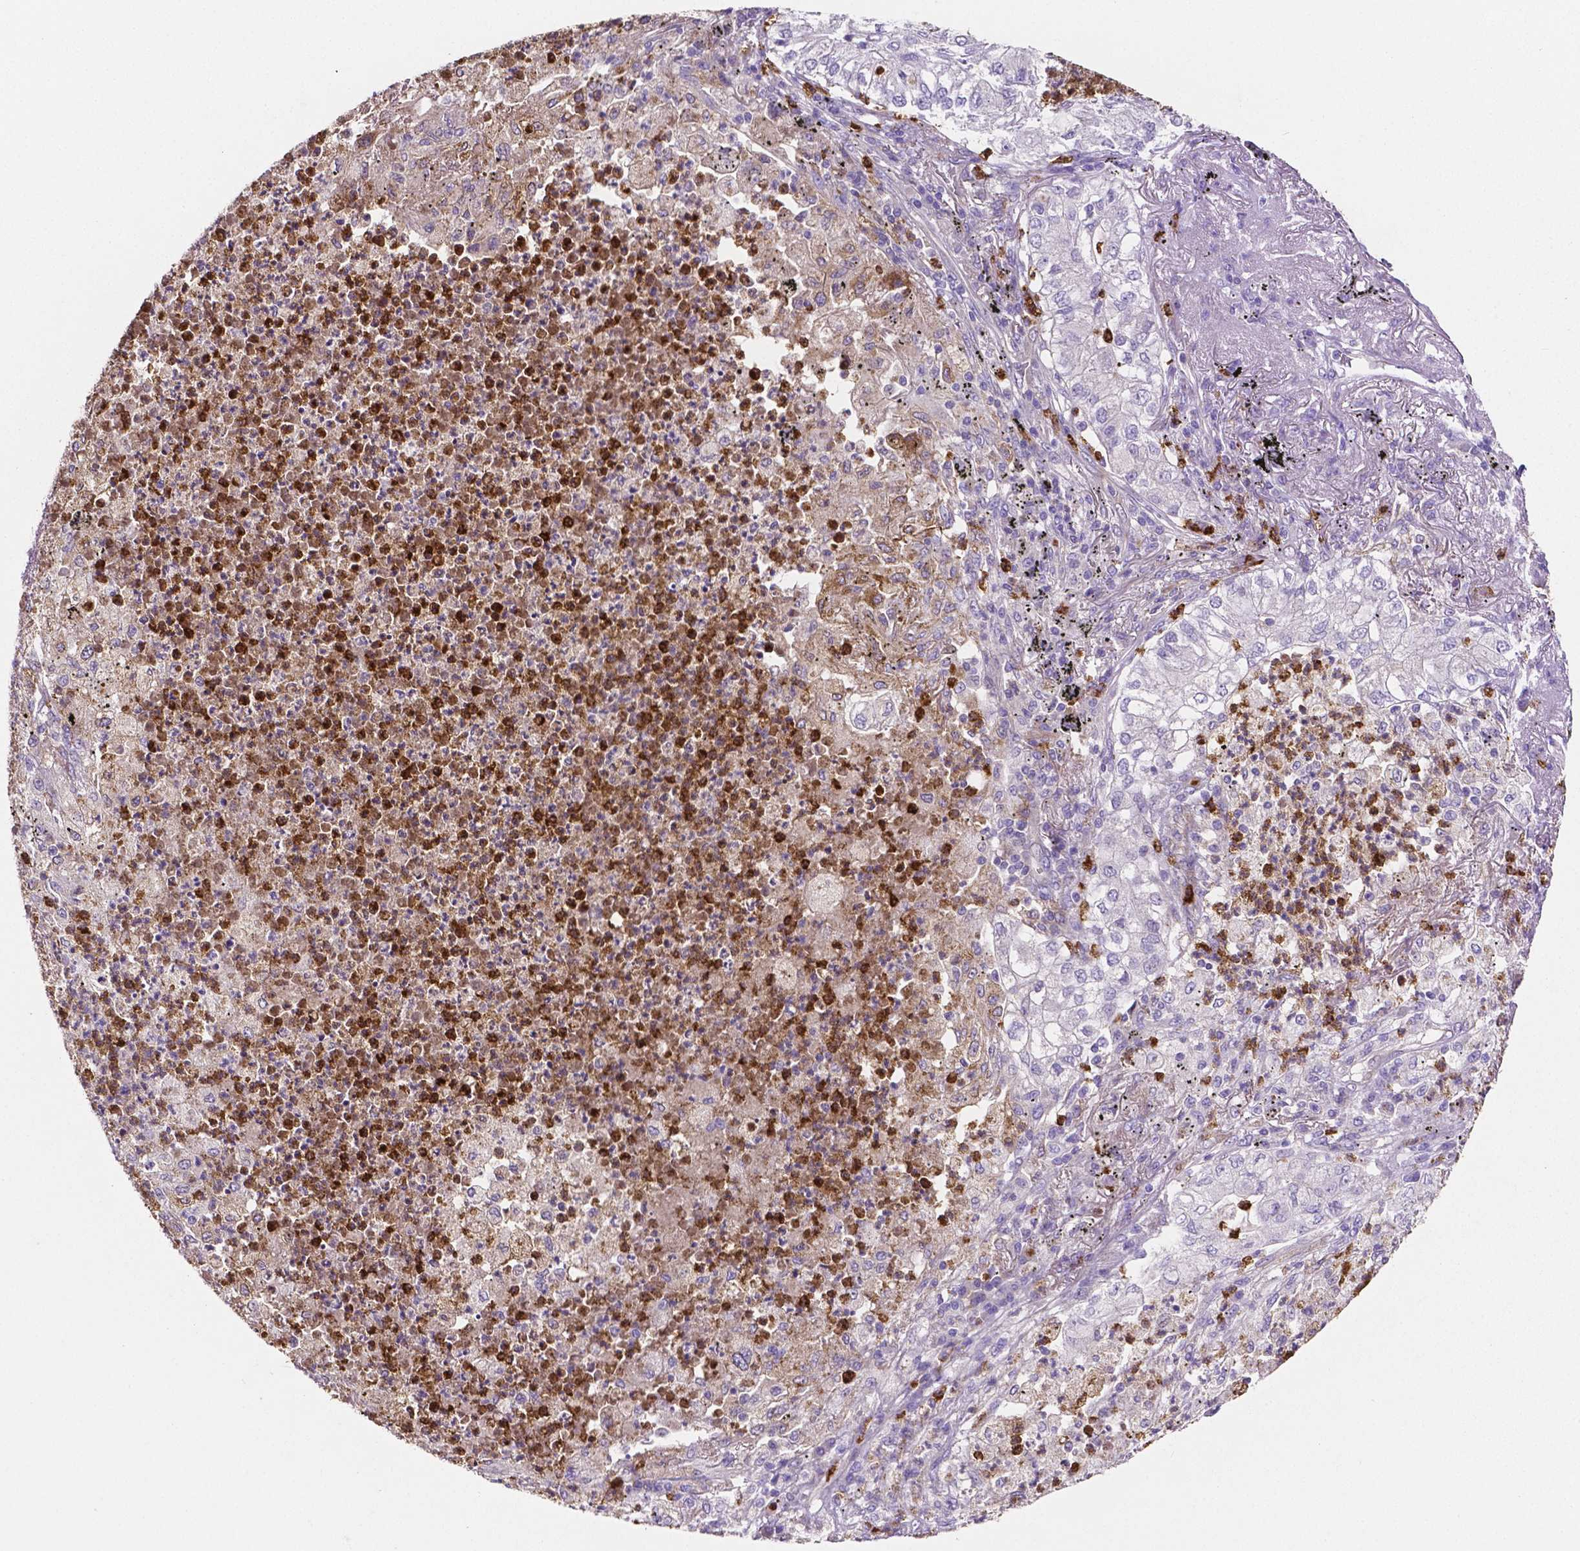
{"staining": {"intensity": "negative", "quantity": "none", "location": "none"}, "tissue": "lung cancer", "cell_type": "Tumor cells", "image_type": "cancer", "snomed": [{"axis": "morphology", "description": "Adenocarcinoma, NOS"}, {"axis": "topography", "description": "Lung"}], "caption": "DAB (3,3'-diaminobenzidine) immunohistochemical staining of human adenocarcinoma (lung) displays no significant staining in tumor cells.", "gene": "MMP9", "patient": {"sex": "female", "age": 73}}